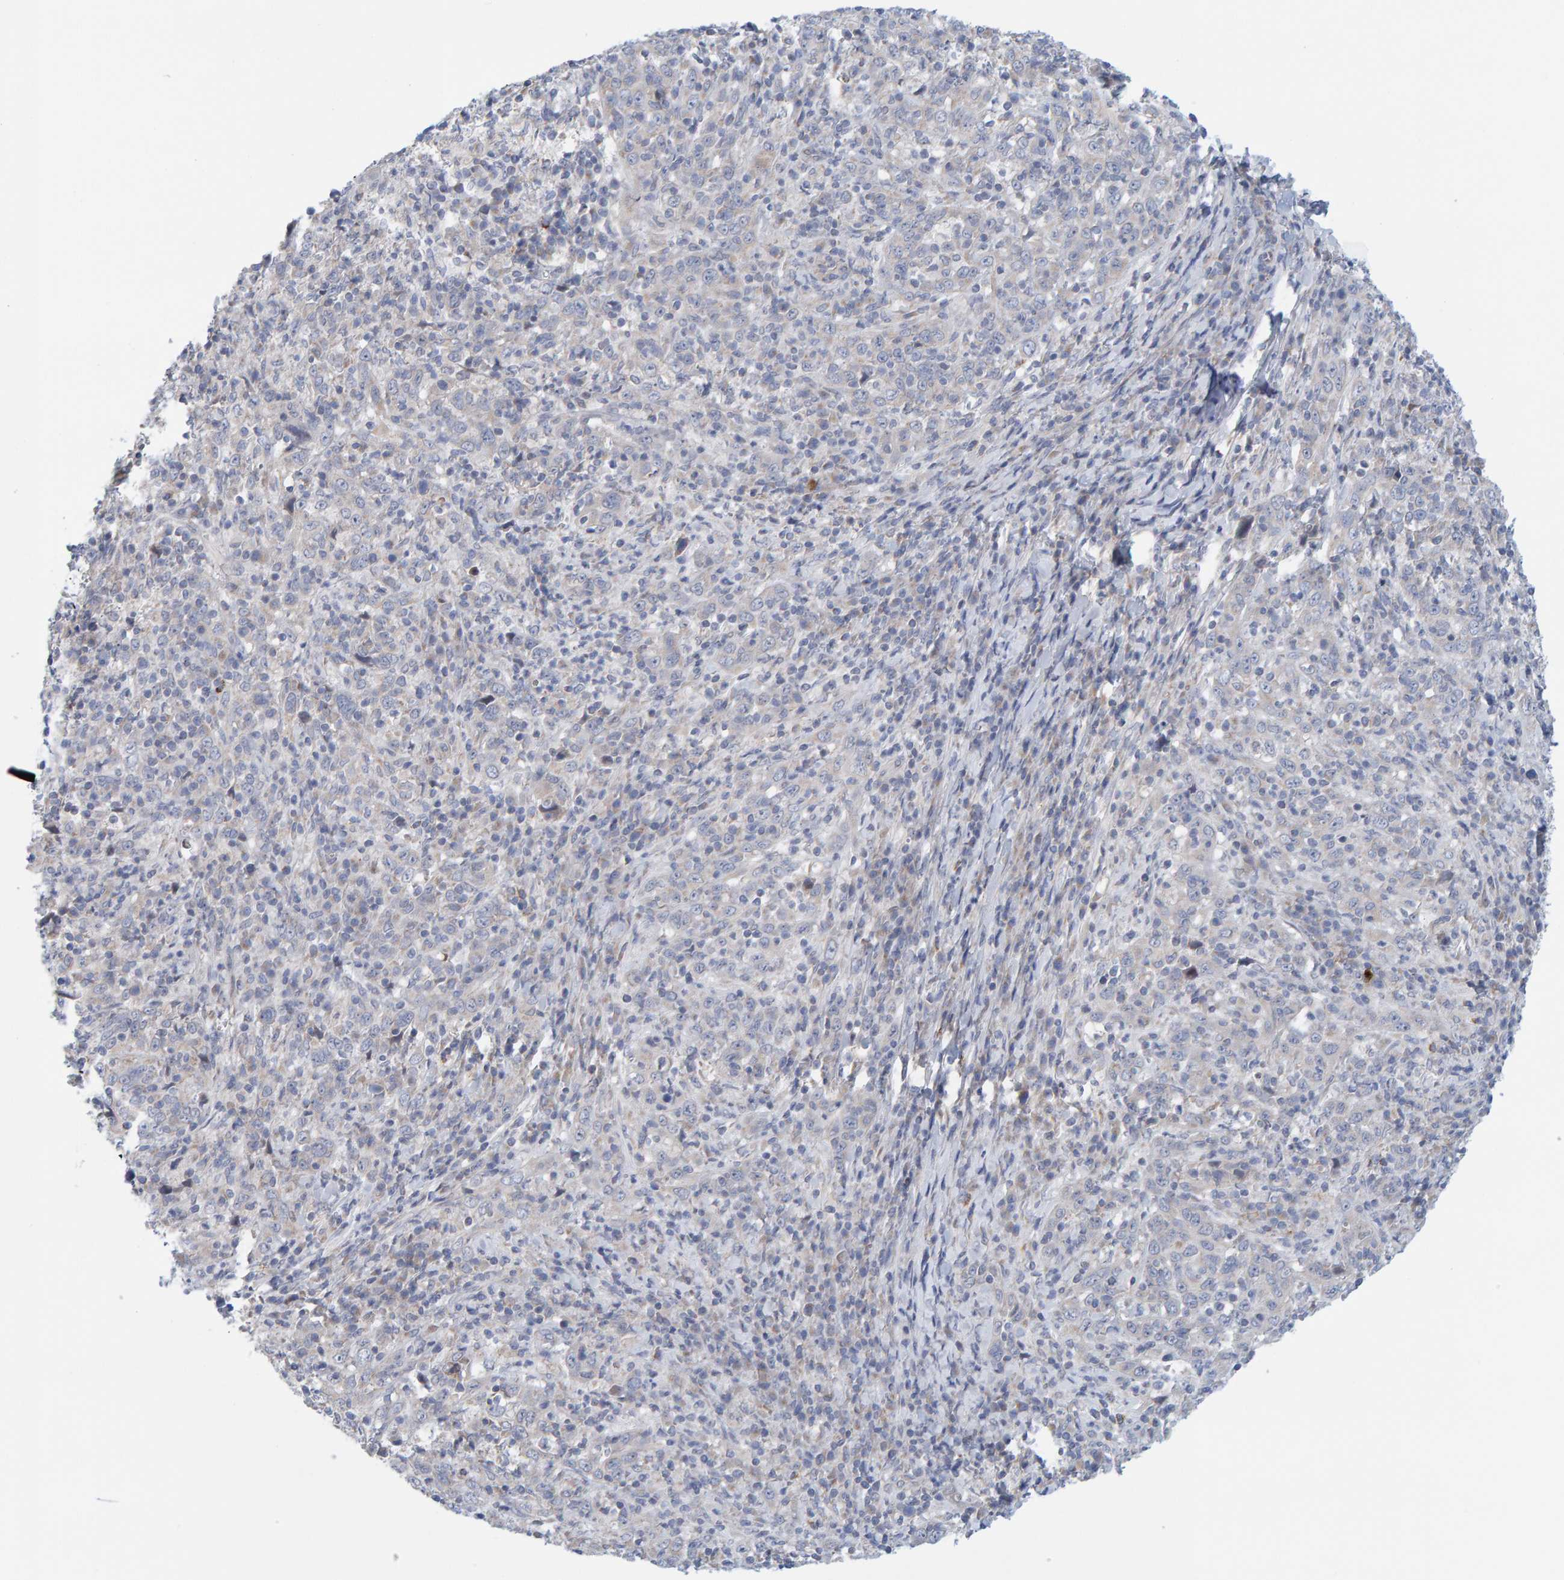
{"staining": {"intensity": "negative", "quantity": "none", "location": "none"}, "tissue": "cervical cancer", "cell_type": "Tumor cells", "image_type": "cancer", "snomed": [{"axis": "morphology", "description": "Squamous cell carcinoma, NOS"}, {"axis": "topography", "description": "Cervix"}], "caption": "The image displays no staining of tumor cells in cervical cancer.", "gene": "ZC3H3", "patient": {"sex": "female", "age": 46}}